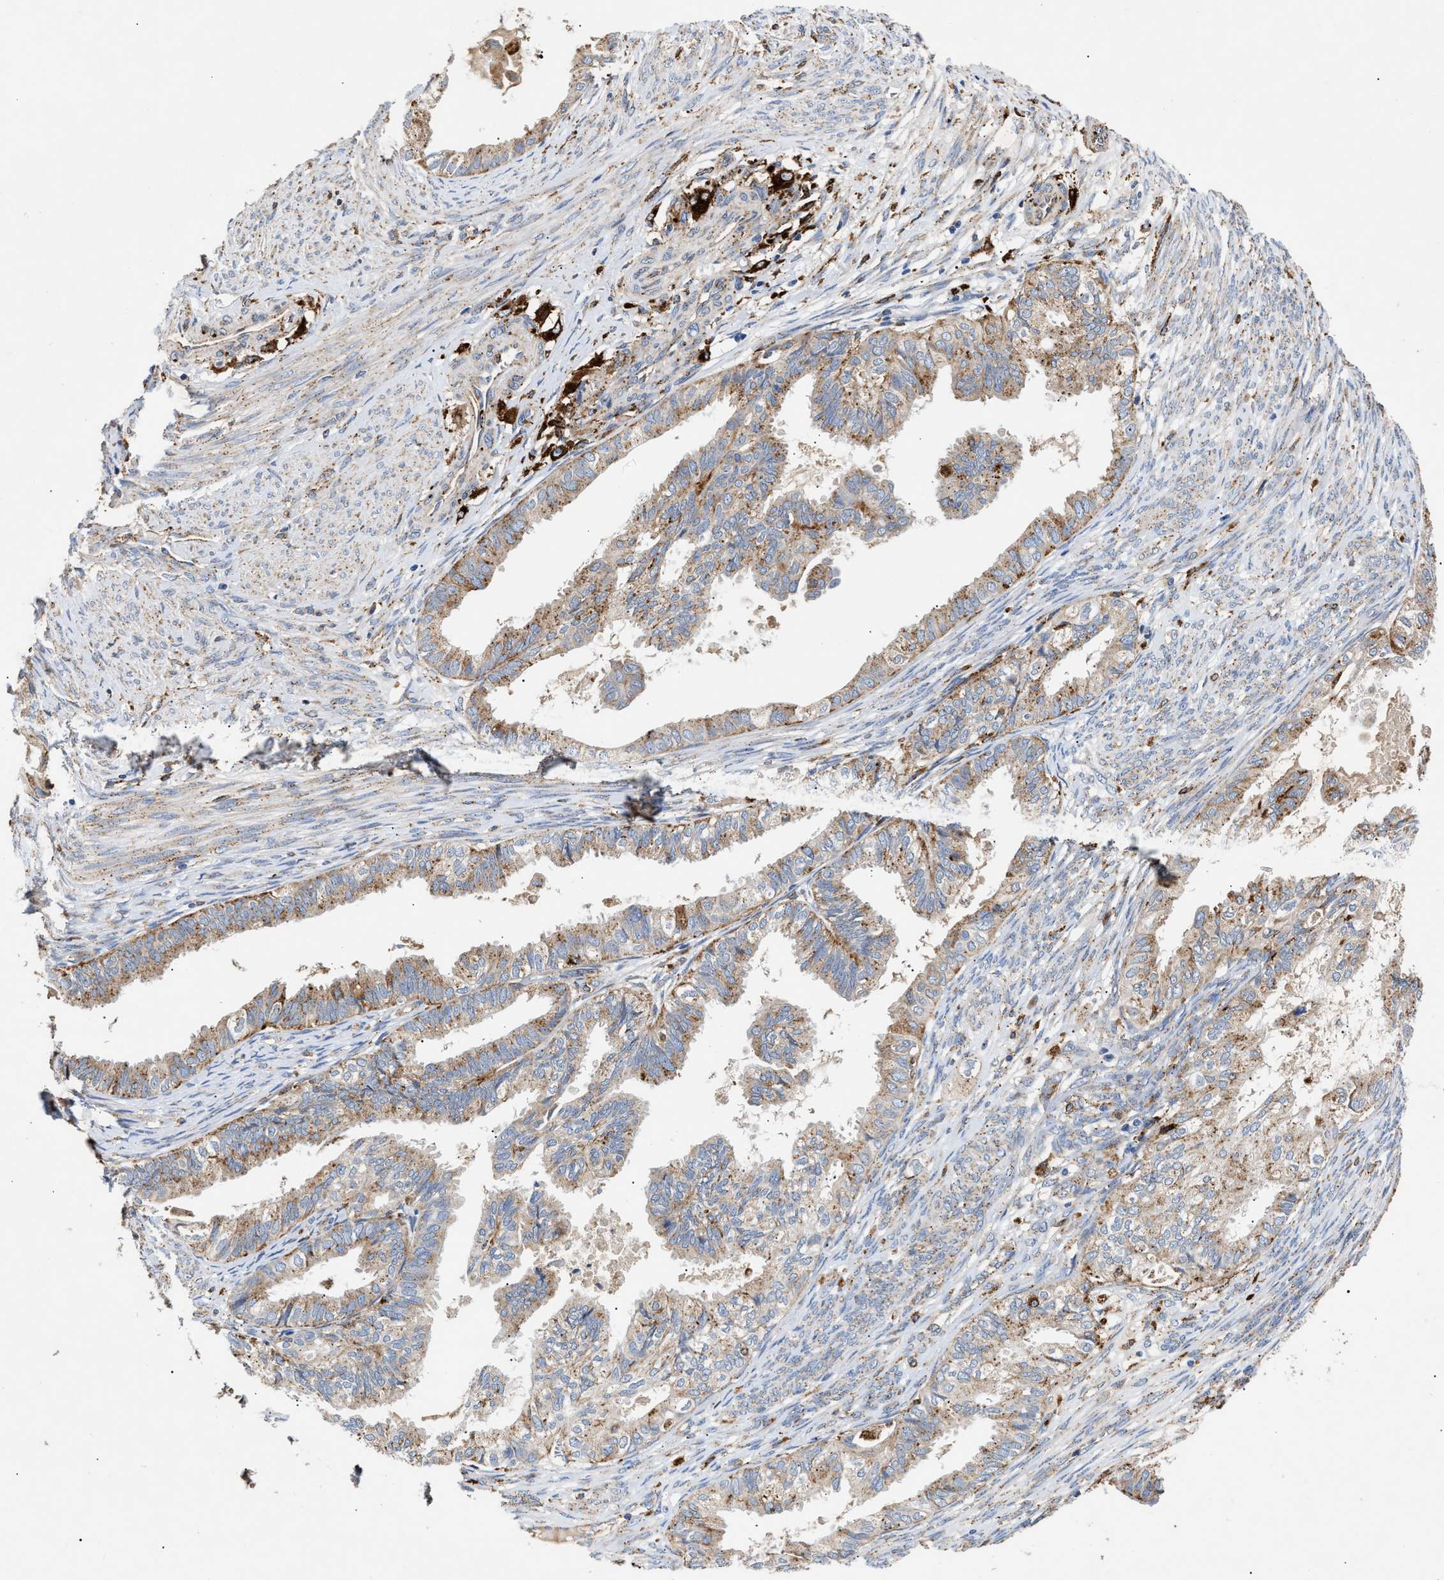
{"staining": {"intensity": "moderate", "quantity": ">75%", "location": "cytoplasmic/membranous"}, "tissue": "cervical cancer", "cell_type": "Tumor cells", "image_type": "cancer", "snomed": [{"axis": "morphology", "description": "Normal tissue, NOS"}, {"axis": "morphology", "description": "Adenocarcinoma, NOS"}, {"axis": "topography", "description": "Cervix"}, {"axis": "topography", "description": "Endometrium"}], "caption": "Moderate cytoplasmic/membranous staining for a protein is present in about >75% of tumor cells of cervical adenocarcinoma using immunohistochemistry.", "gene": "CCDC146", "patient": {"sex": "female", "age": 86}}